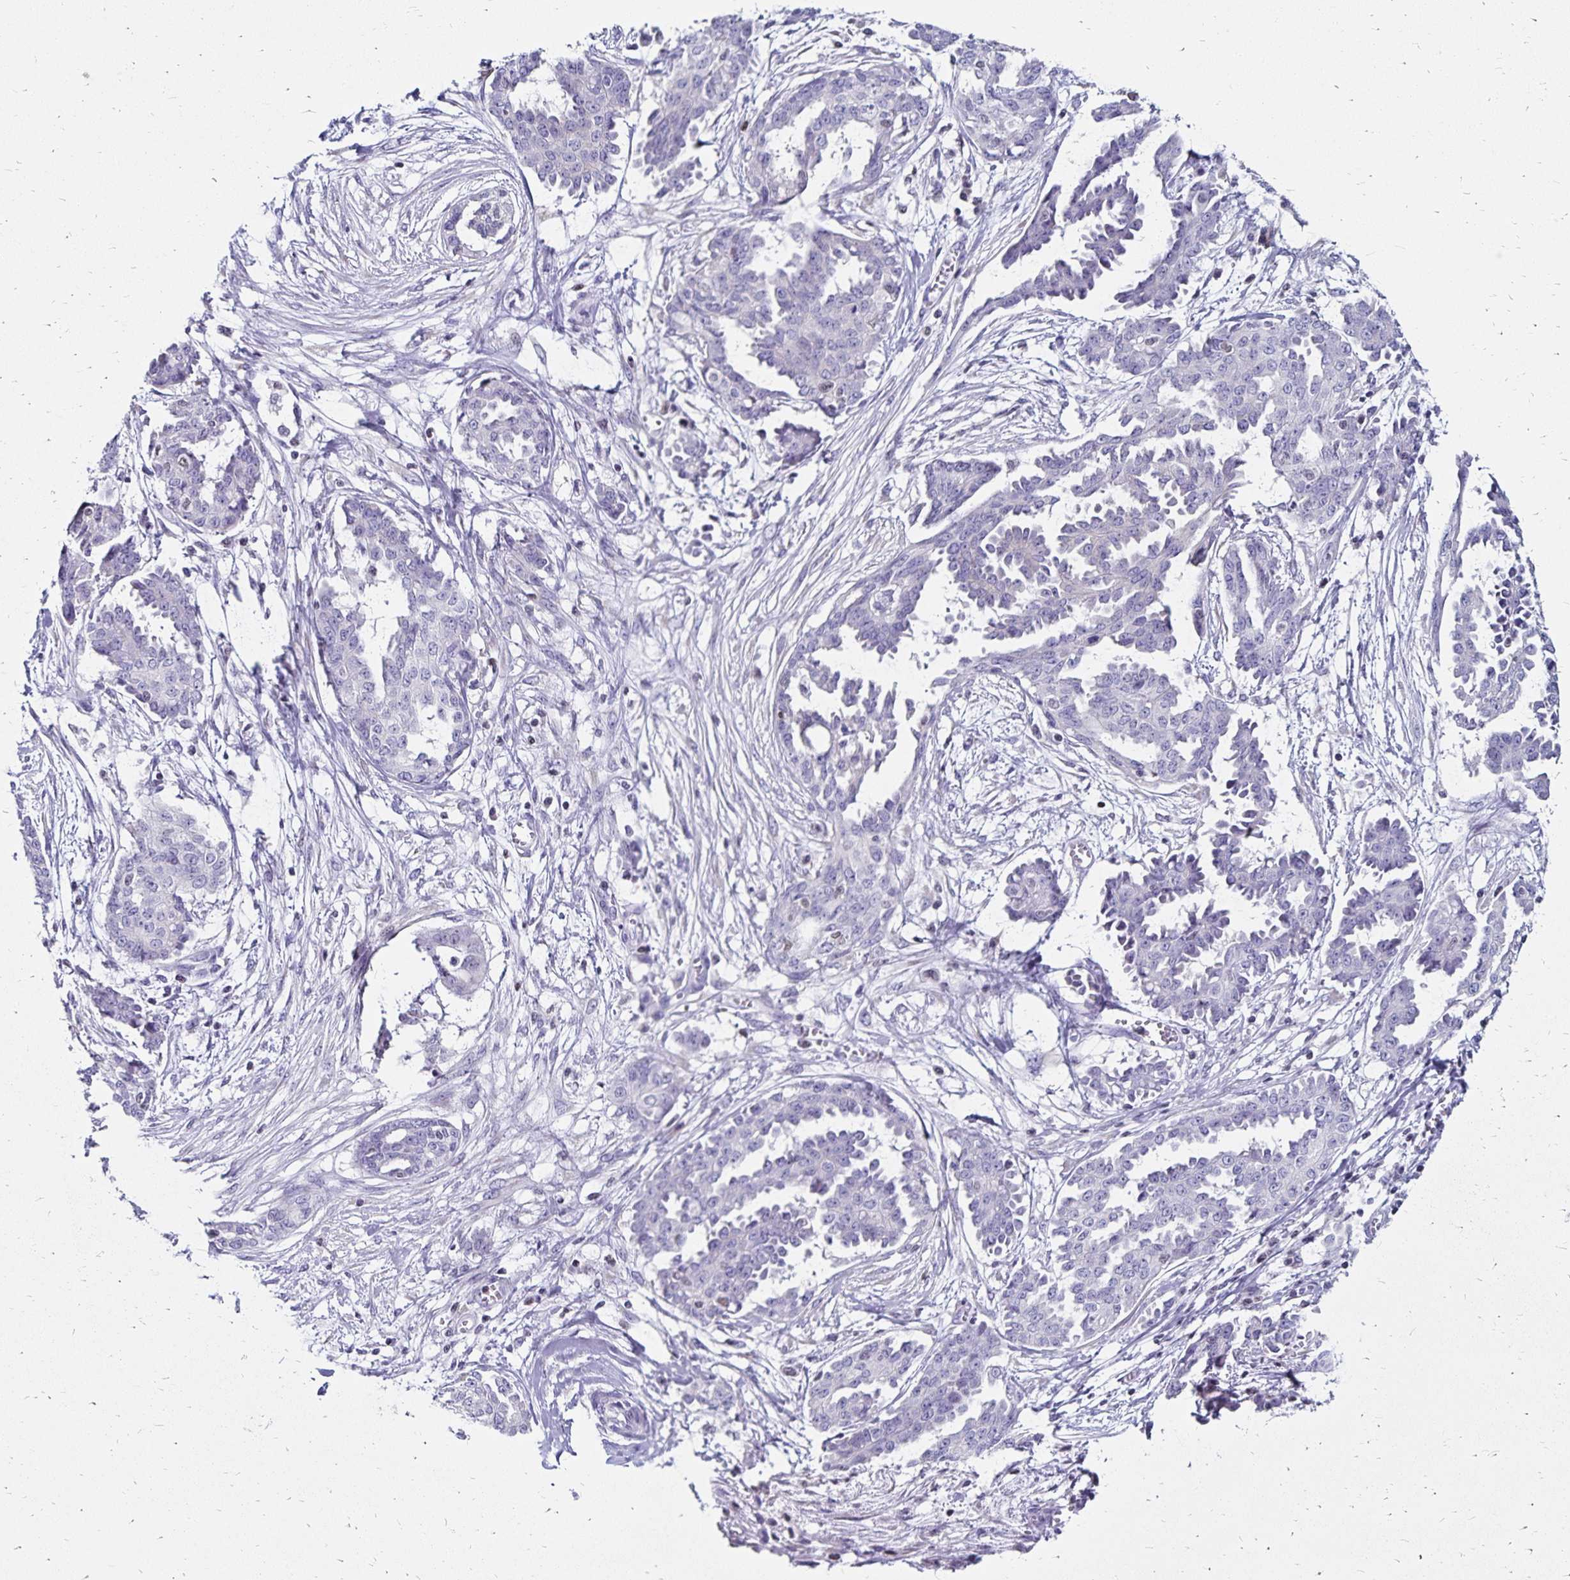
{"staining": {"intensity": "negative", "quantity": "none", "location": "none"}, "tissue": "ovarian cancer", "cell_type": "Tumor cells", "image_type": "cancer", "snomed": [{"axis": "morphology", "description": "Cystadenocarcinoma, serous, NOS"}, {"axis": "topography", "description": "Ovary"}], "caption": "Immunohistochemistry (IHC) histopathology image of neoplastic tissue: ovarian cancer stained with DAB displays no significant protein positivity in tumor cells. (DAB immunohistochemistry with hematoxylin counter stain).", "gene": "IKZF1", "patient": {"sex": "female", "age": 71}}